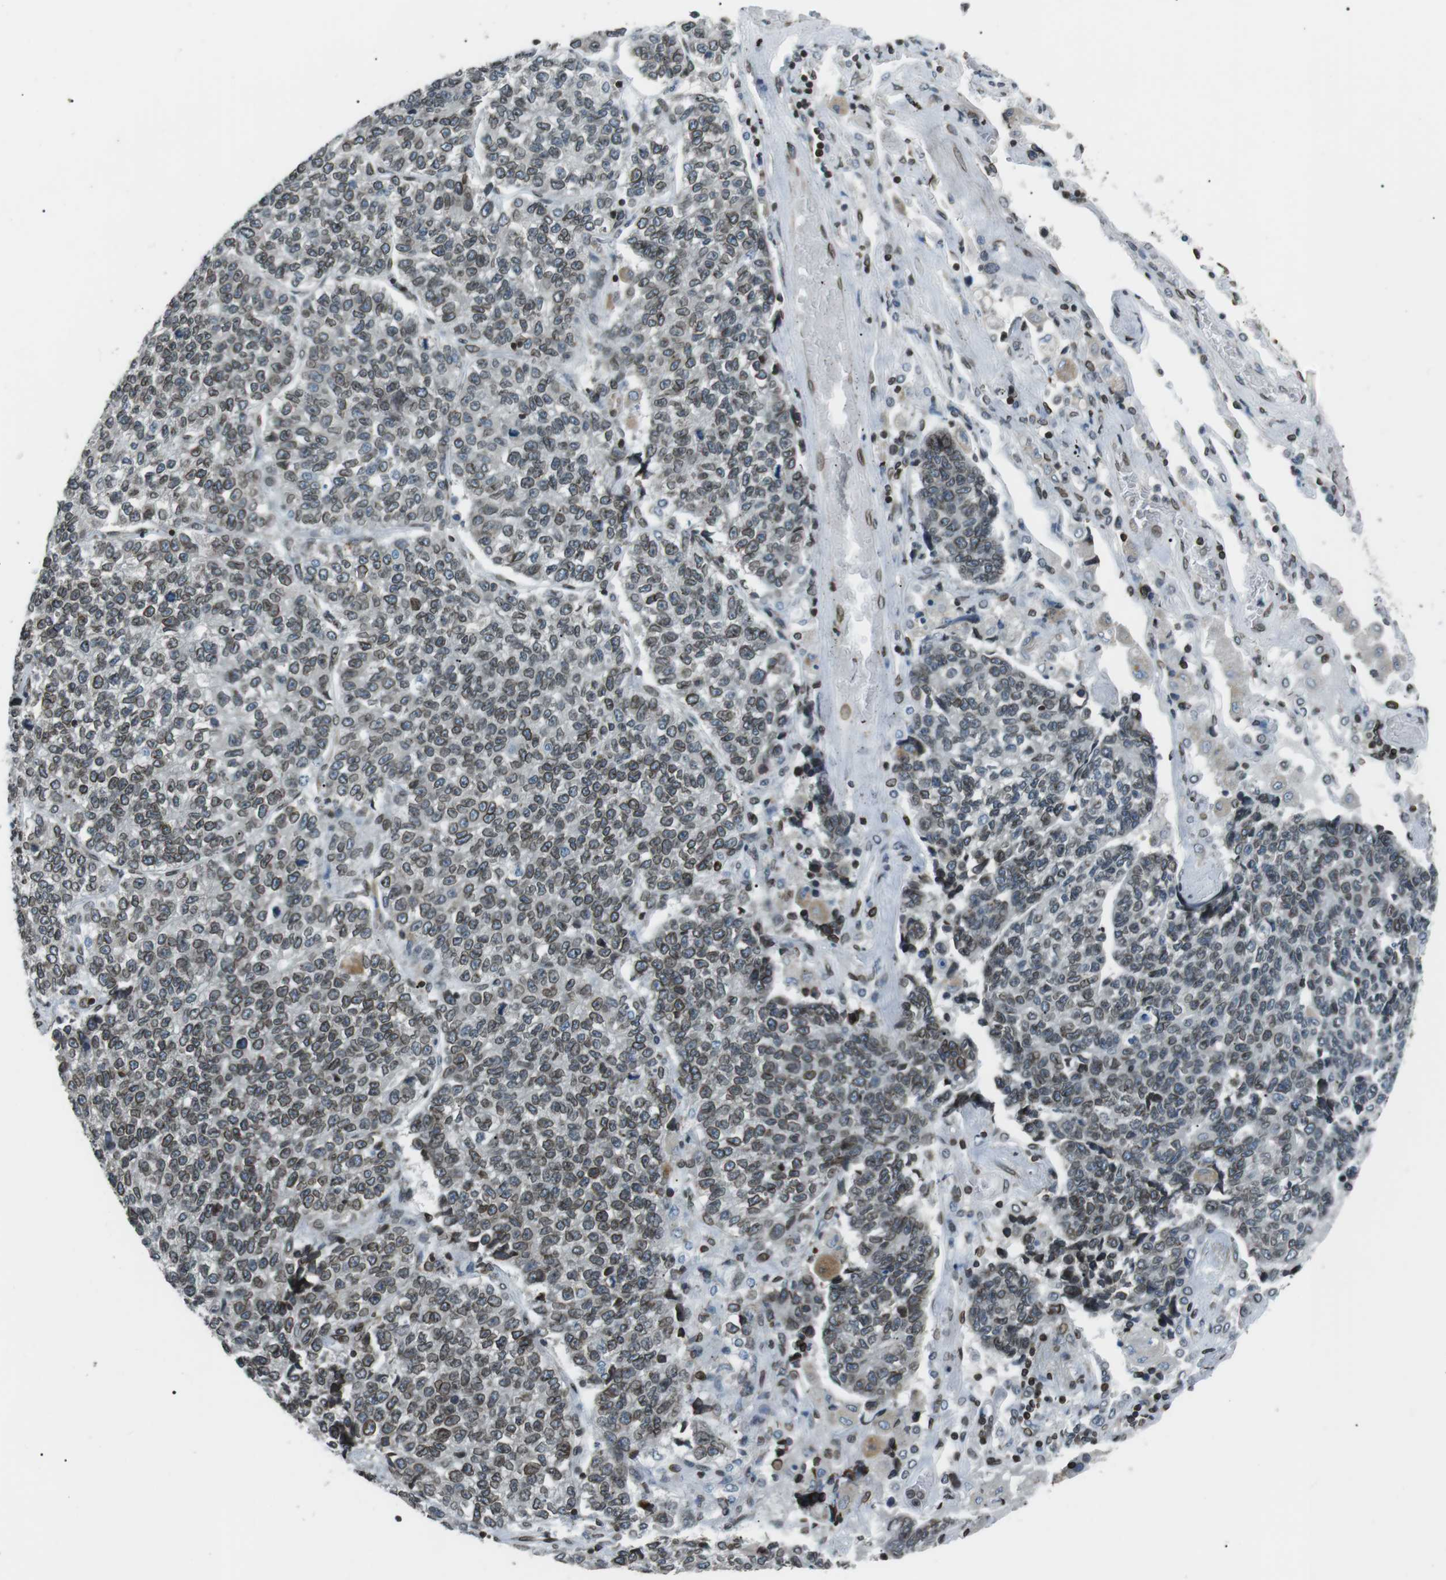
{"staining": {"intensity": "moderate", "quantity": ">75%", "location": "cytoplasmic/membranous,nuclear"}, "tissue": "lung cancer", "cell_type": "Tumor cells", "image_type": "cancer", "snomed": [{"axis": "morphology", "description": "Adenocarcinoma, NOS"}, {"axis": "topography", "description": "Lung"}], "caption": "A brown stain highlights moderate cytoplasmic/membranous and nuclear staining of a protein in adenocarcinoma (lung) tumor cells.", "gene": "TMX4", "patient": {"sex": "male", "age": 49}}